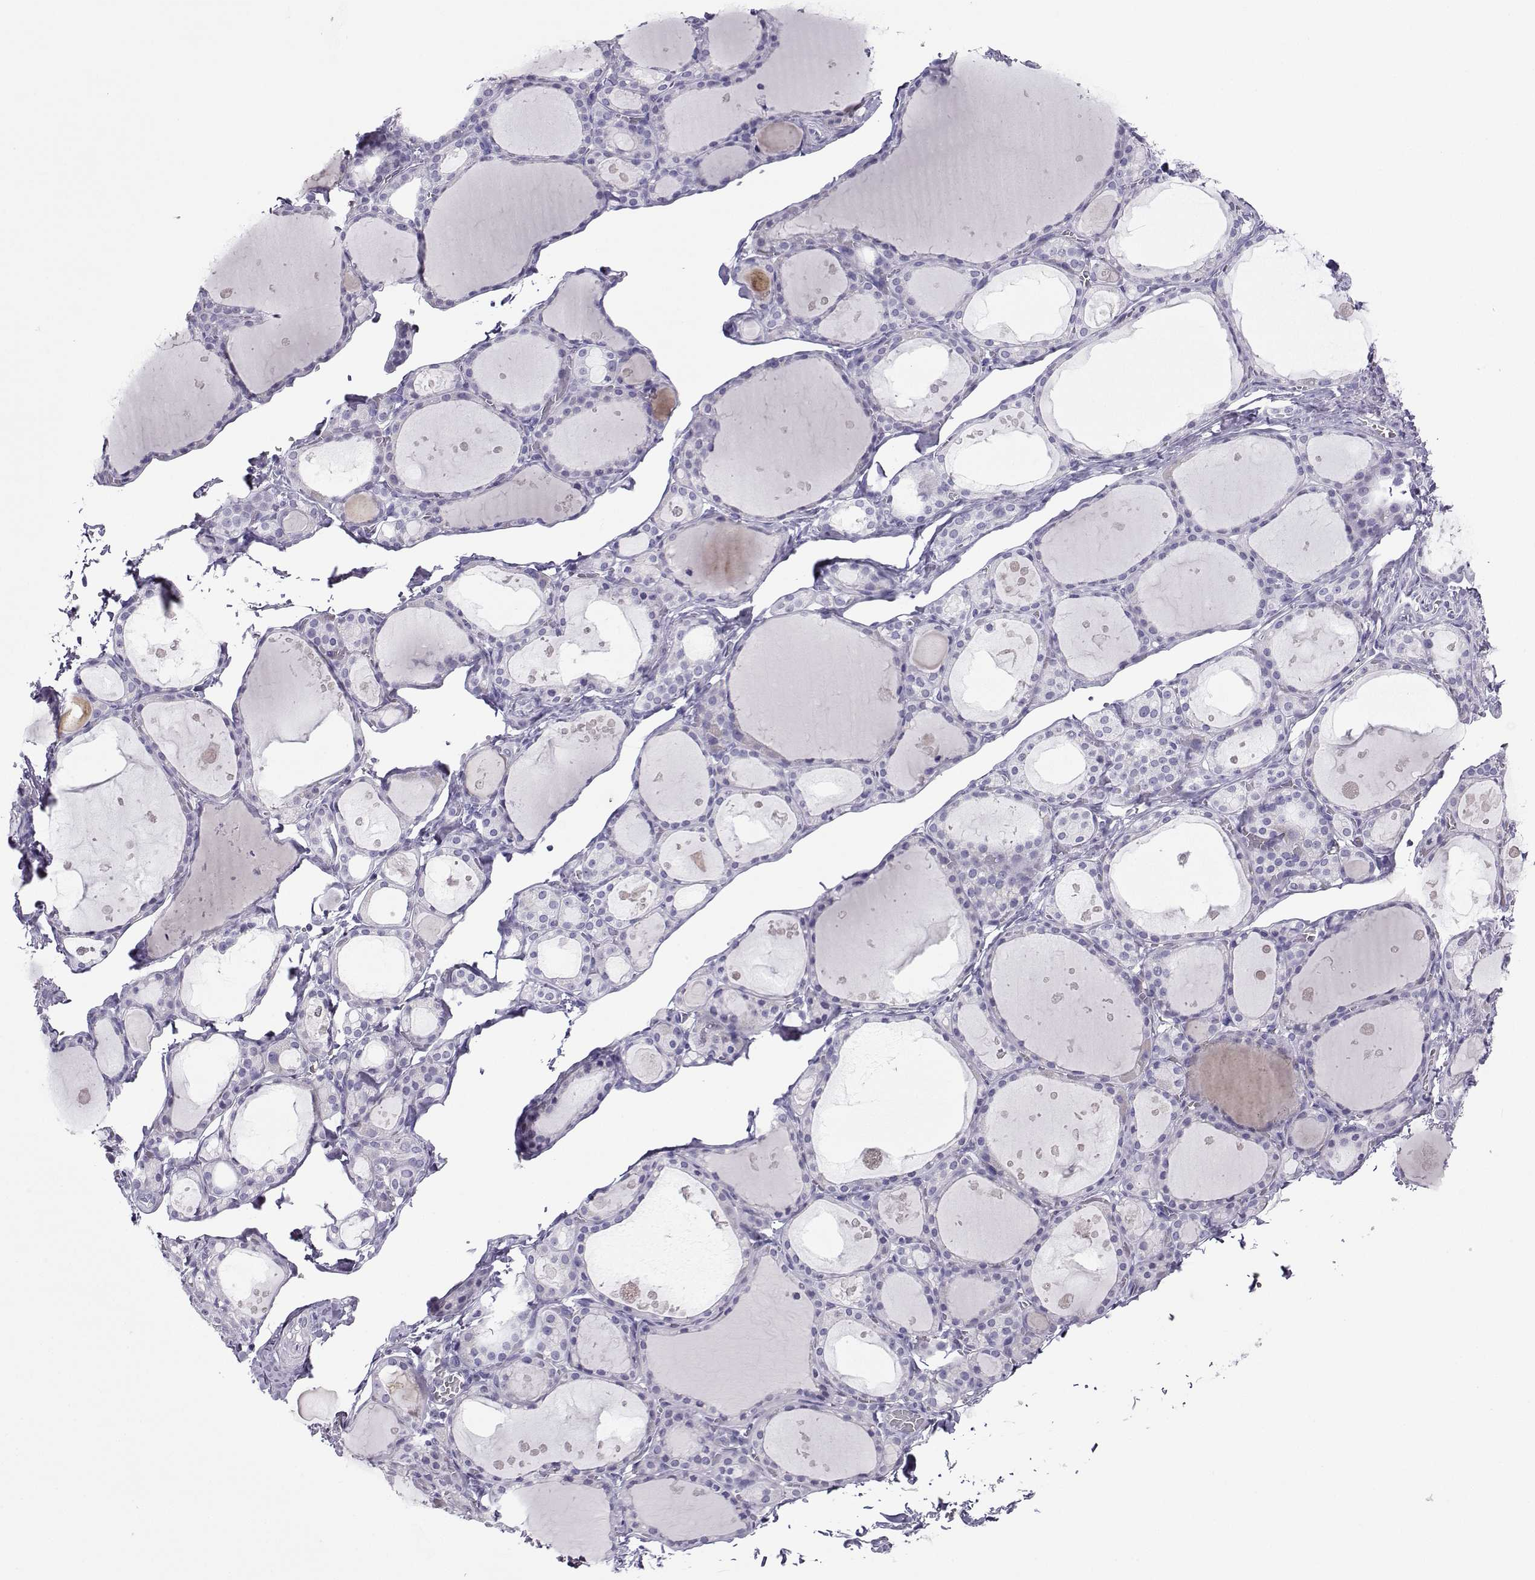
{"staining": {"intensity": "negative", "quantity": "none", "location": "none"}, "tissue": "thyroid gland", "cell_type": "Glandular cells", "image_type": "normal", "snomed": [{"axis": "morphology", "description": "Normal tissue, NOS"}, {"axis": "topography", "description": "Thyroid gland"}], "caption": "Human thyroid gland stained for a protein using immunohistochemistry shows no expression in glandular cells.", "gene": "FBXO24", "patient": {"sex": "male", "age": 68}}